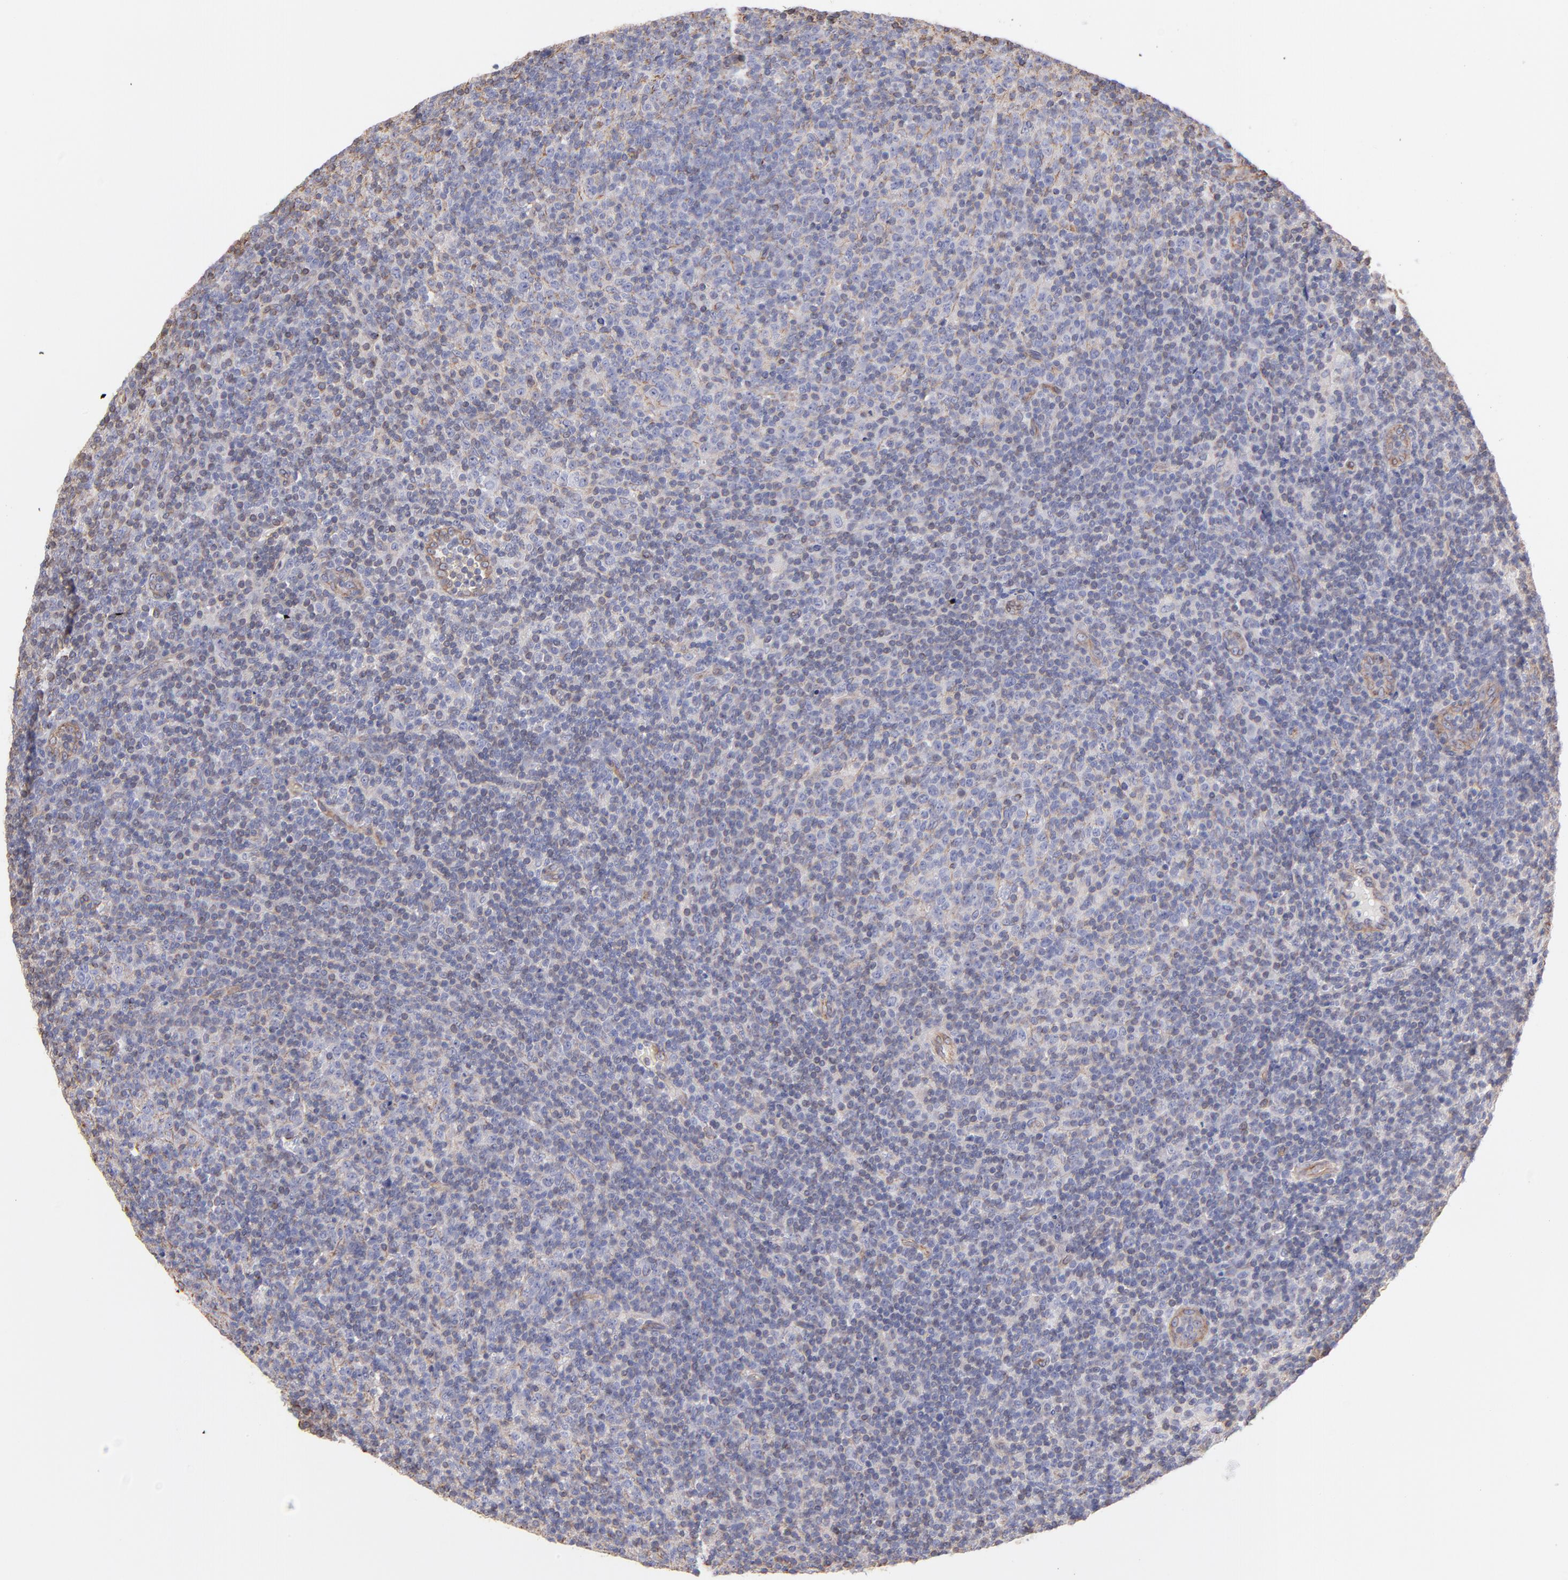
{"staining": {"intensity": "moderate", "quantity": "25%-75%", "location": "cytoplasmic/membranous"}, "tissue": "lymphoma", "cell_type": "Tumor cells", "image_type": "cancer", "snomed": [{"axis": "morphology", "description": "Malignant lymphoma, non-Hodgkin's type, Low grade"}, {"axis": "topography", "description": "Lymph node"}], "caption": "Tumor cells display medium levels of moderate cytoplasmic/membranous positivity in approximately 25%-75% of cells in human low-grade malignant lymphoma, non-Hodgkin's type.", "gene": "PLEC", "patient": {"sex": "male", "age": 70}}